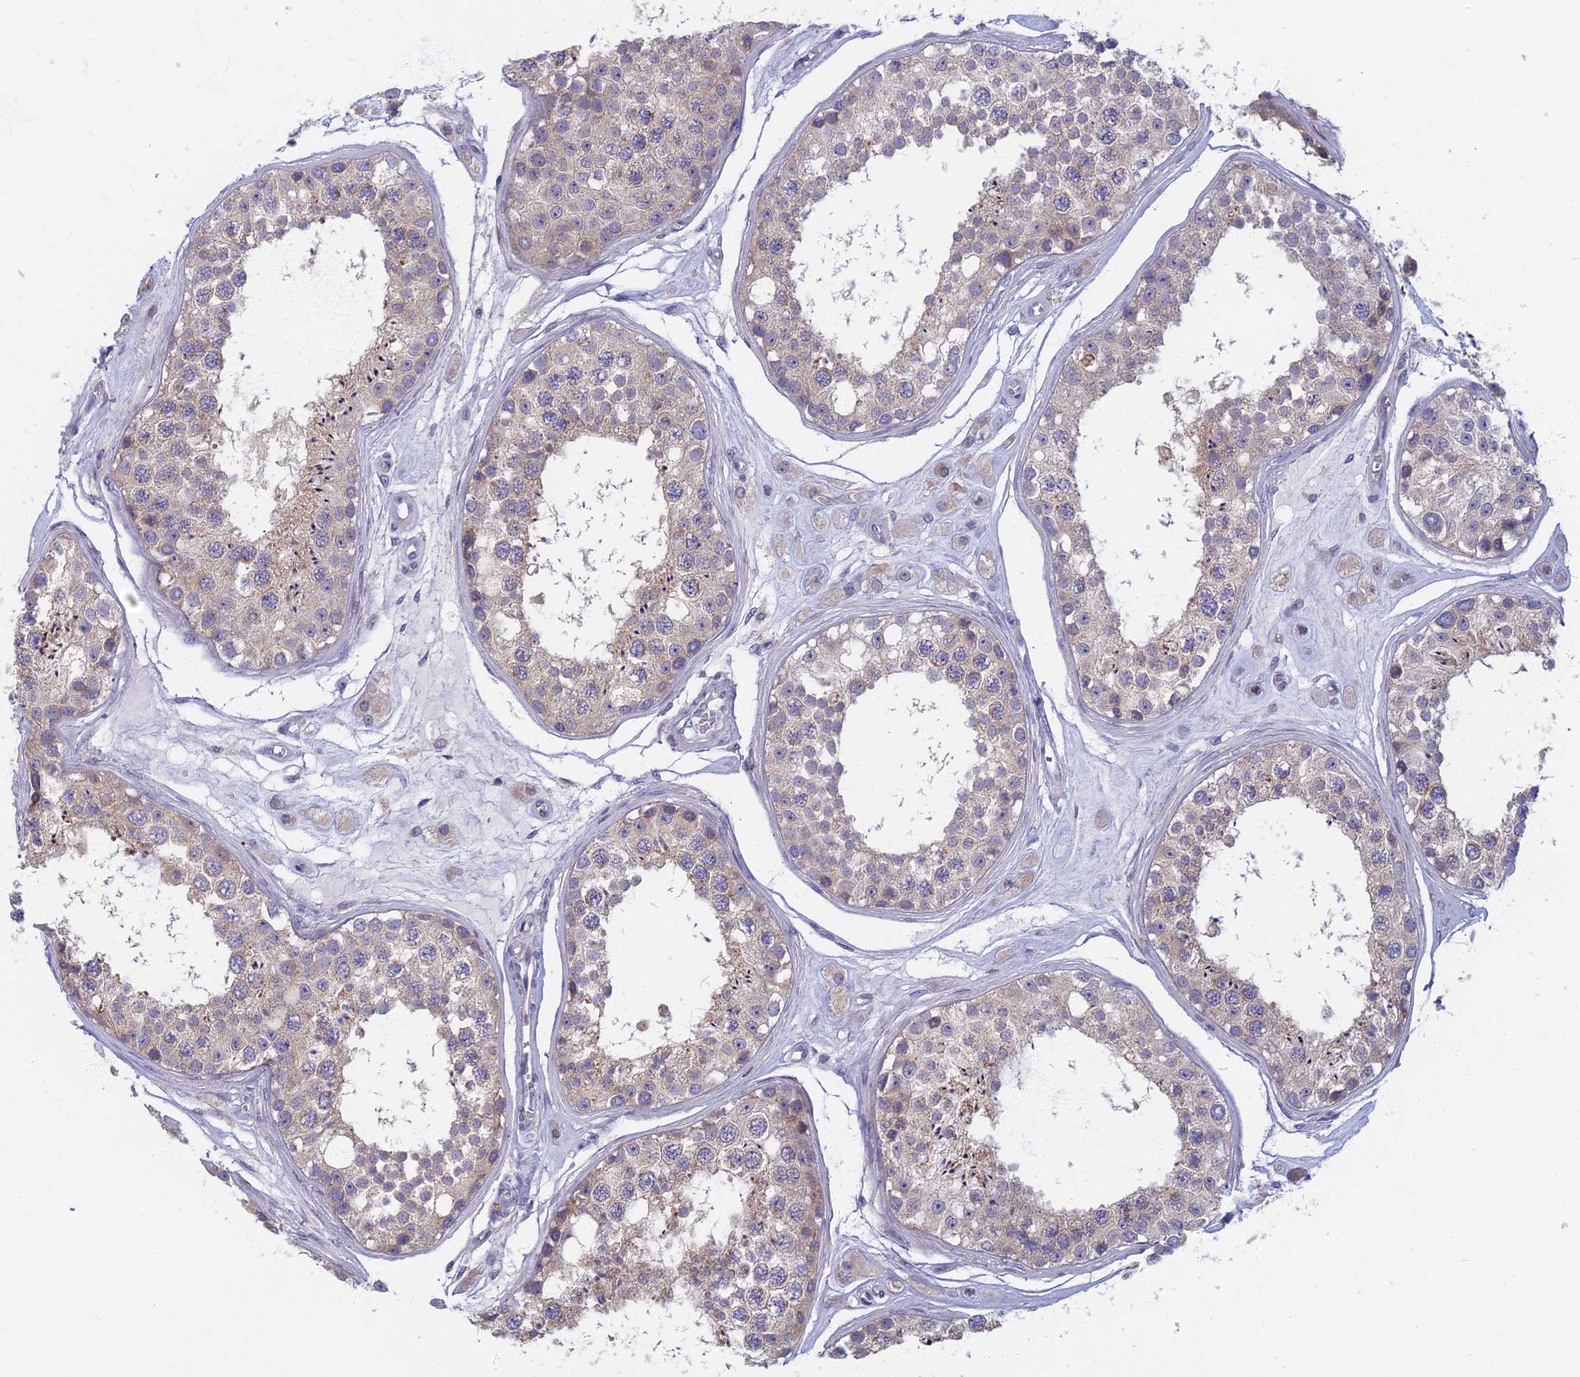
{"staining": {"intensity": "negative", "quantity": "none", "location": "none"}, "tissue": "testis", "cell_type": "Cells in seminiferous ducts", "image_type": "normal", "snomed": [{"axis": "morphology", "description": "Normal tissue, NOS"}, {"axis": "topography", "description": "Testis"}], "caption": "Histopathology image shows no significant protein staining in cells in seminiferous ducts of benign testis.", "gene": "DDX51", "patient": {"sex": "male", "age": 25}}